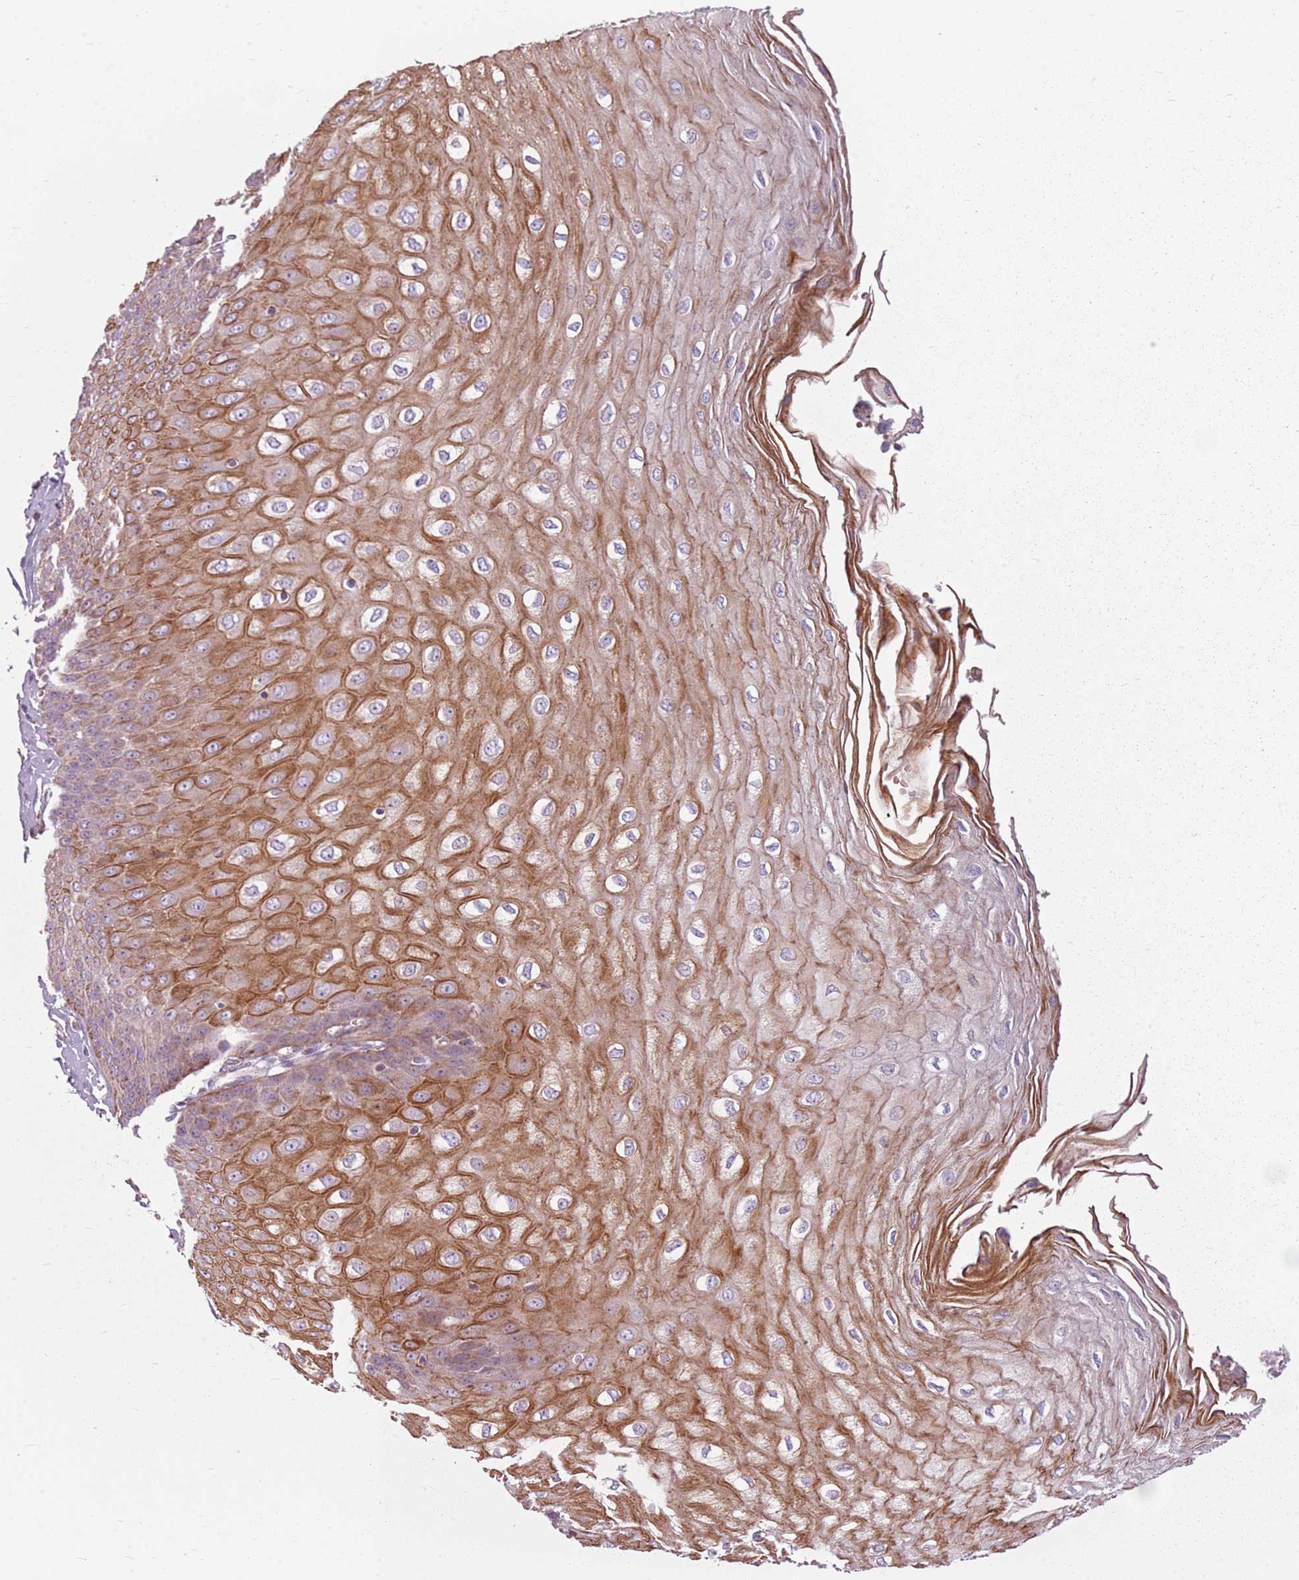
{"staining": {"intensity": "strong", "quantity": ">75%", "location": "cytoplasmic/membranous"}, "tissue": "esophagus", "cell_type": "Squamous epithelial cells", "image_type": "normal", "snomed": [{"axis": "morphology", "description": "Normal tissue, NOS"}, {"axis": "topography", "description": "Esophagus"}], "caption": "A brown stain shows strong cytoplasmic/membranous staining of a protein in squamous epithelial cells of benign esophagus. The protein of interest is shown in brown color, while the nuclei are stained blue.", "gene": "ZNF530", "patient": {"sex": "male", "age": 60}}